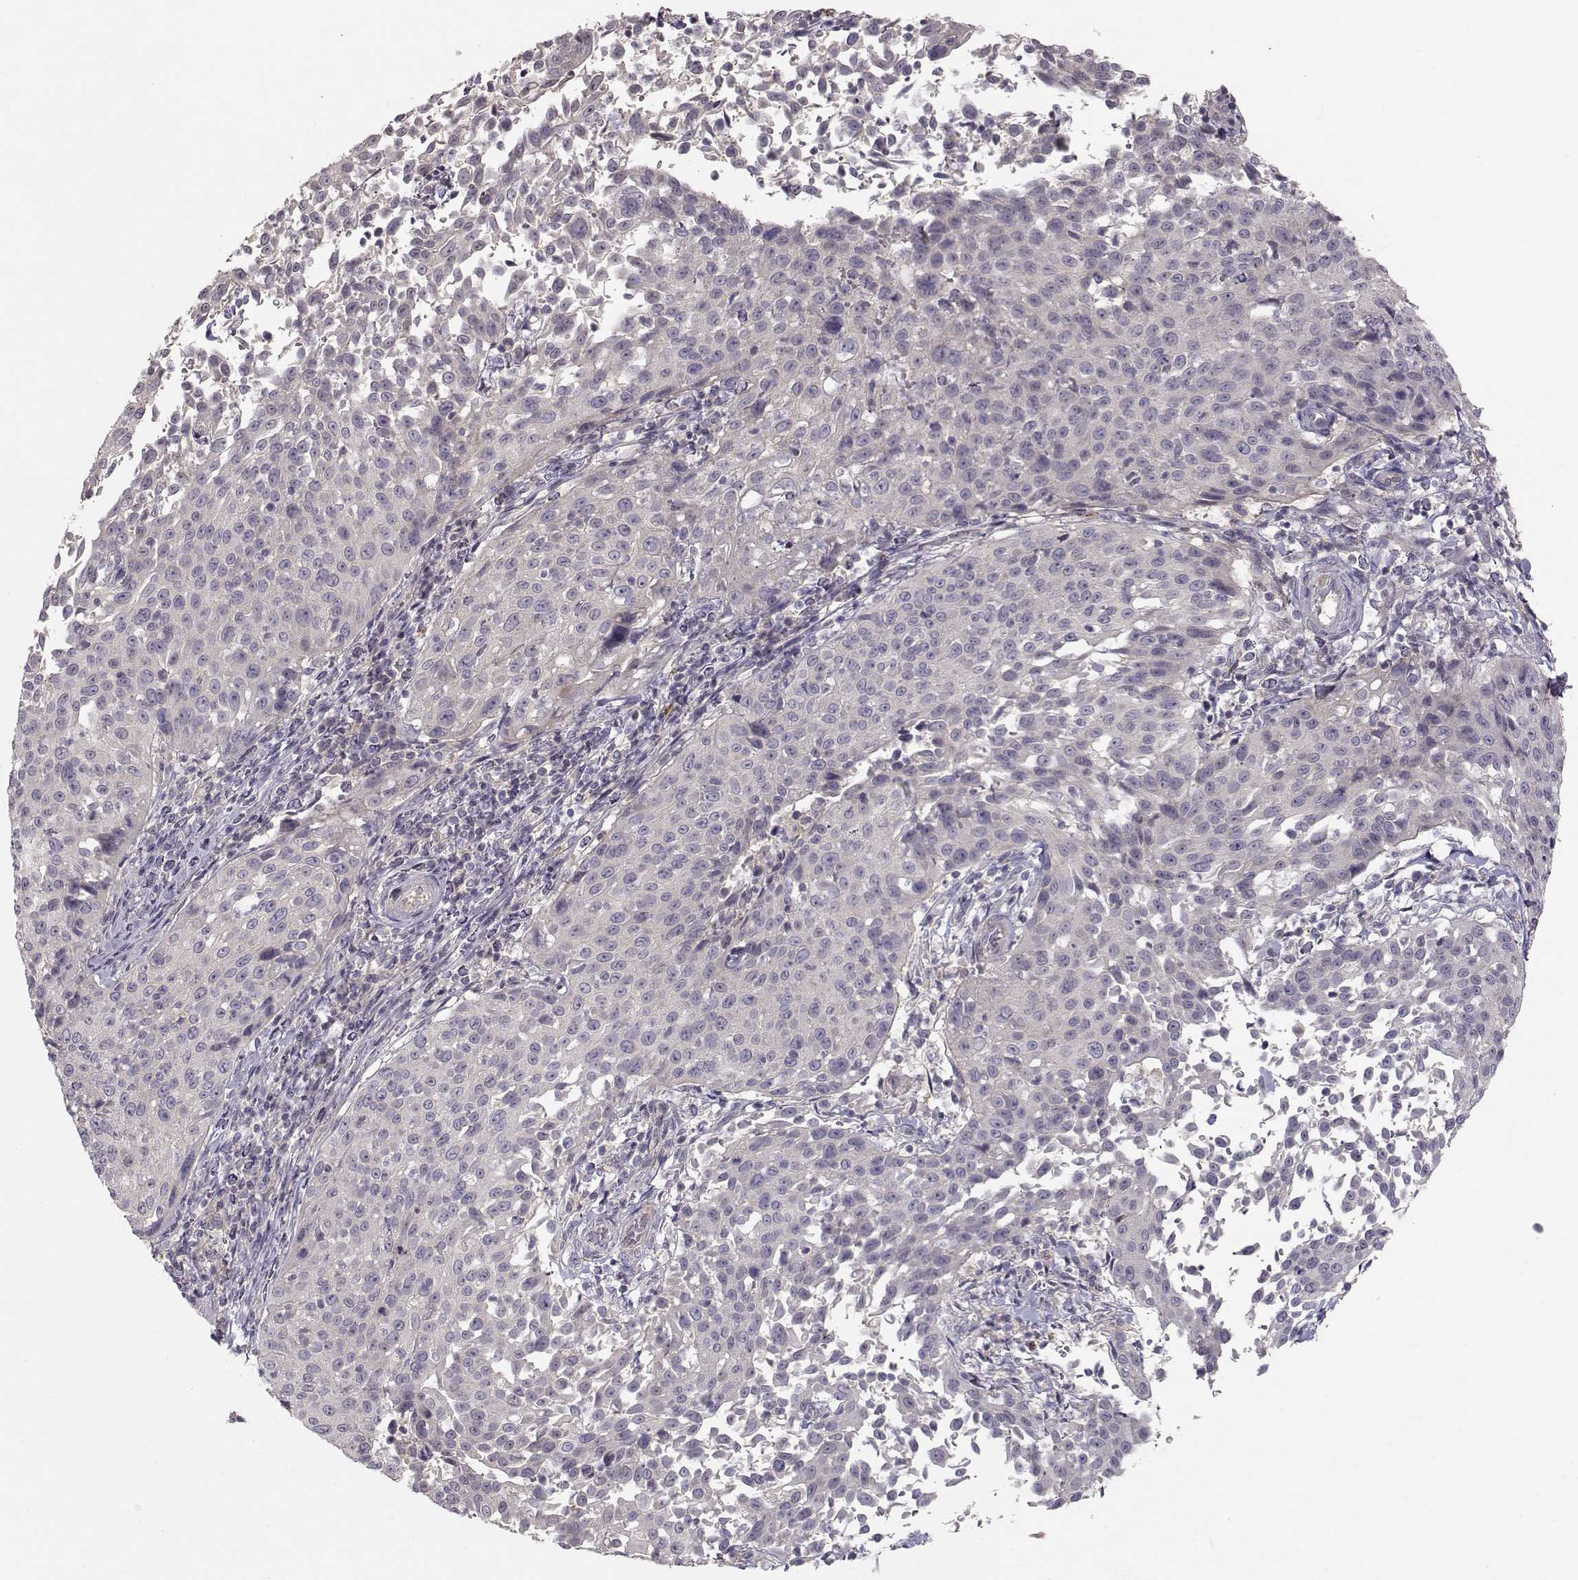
{"staining": {"intensity": "negative", "quantity": "none", "location": "none"}, "tissue": "cervical cancer", "cell_type": "Tumor cells", "image_type": "cancer", "snomed": [{"axis": "morphology", "description": "Squamous cell carcinoma, NOS"}, {"axis": "topography", "description": "Cervix"}], "caption": "Human cervical cancer stained for a protein using immunohistochemistry displays no positivity in tumor cells.", "gene": "ARHGAP8", "patient": {"sex": "female", "age": 26}}